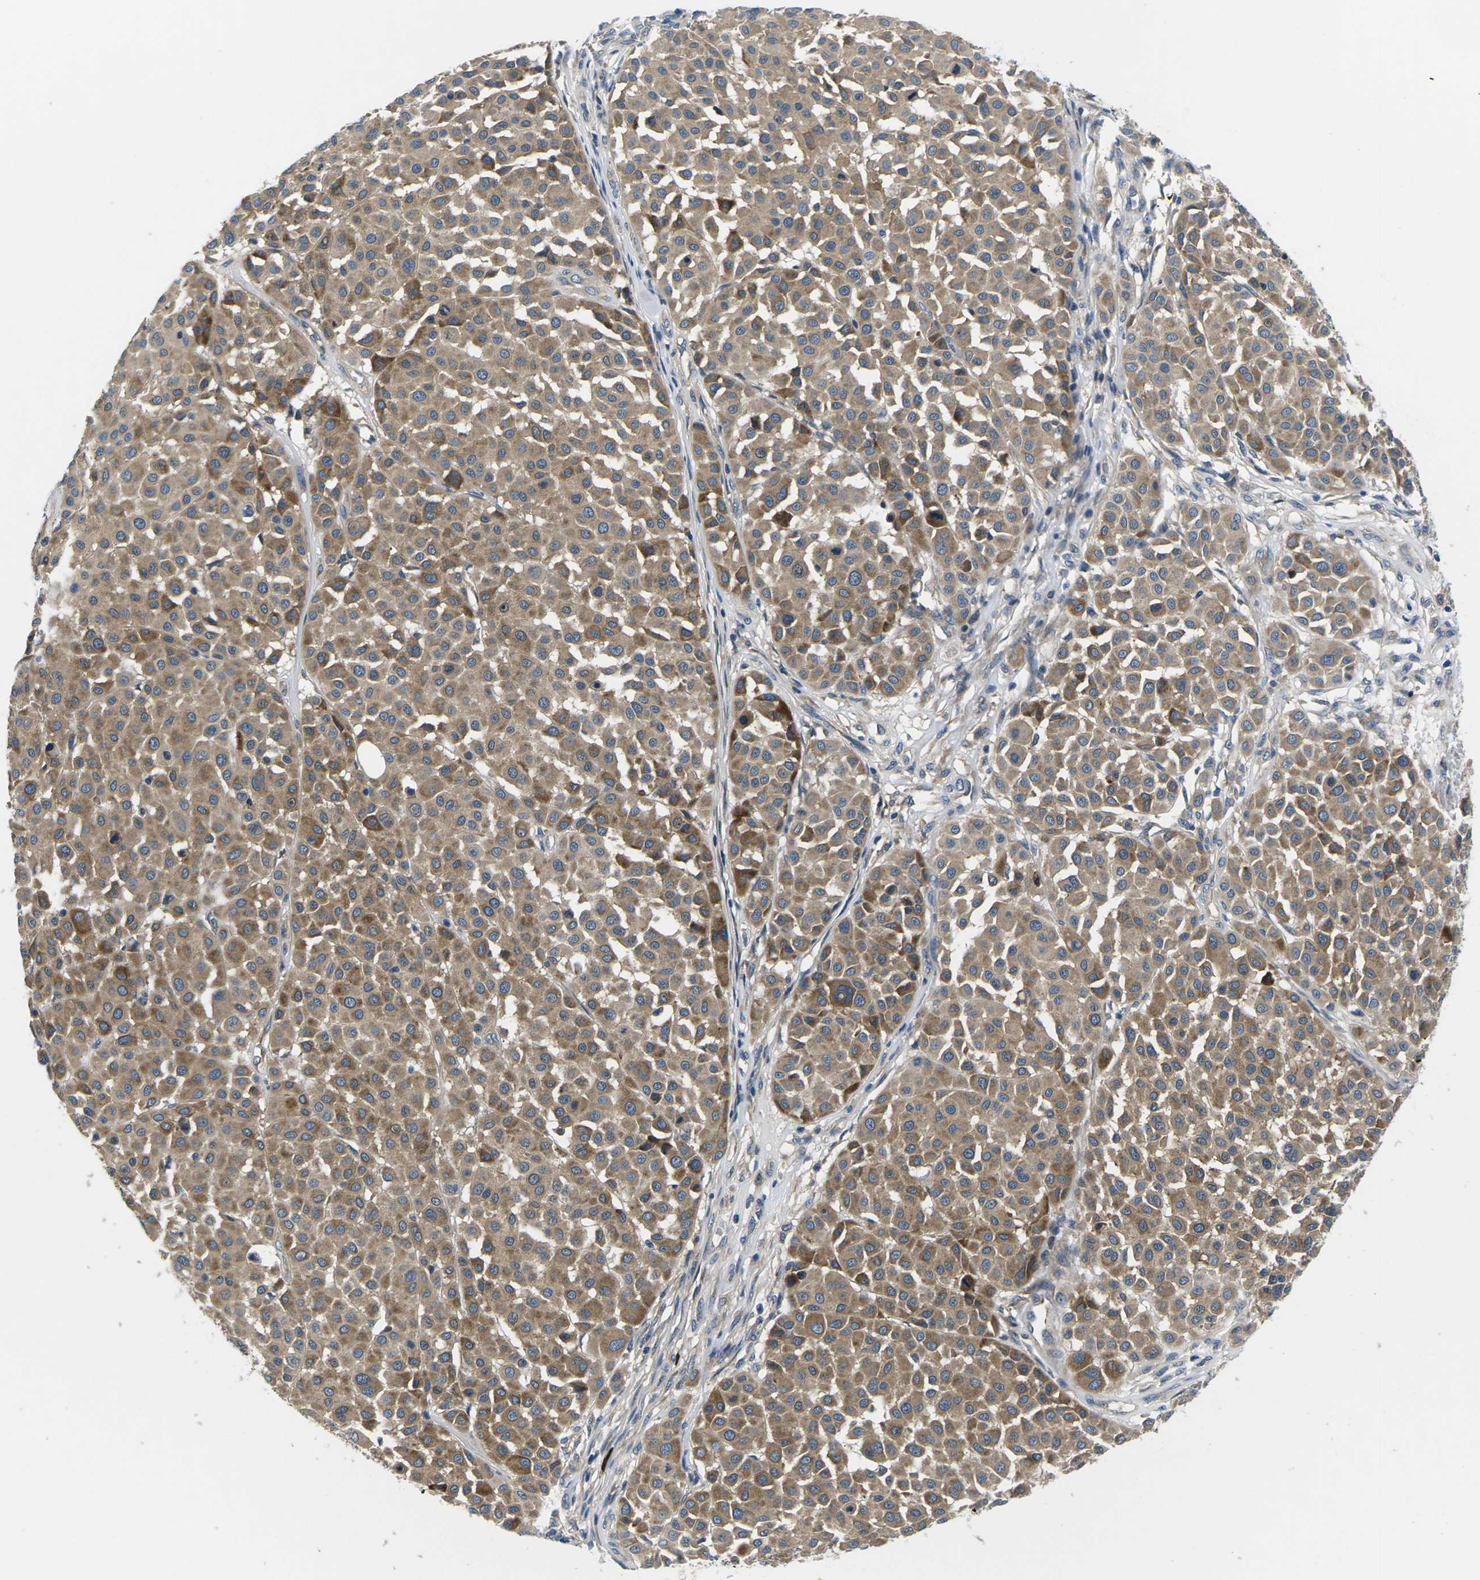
{"staining": {"intensity": "moderate", "quantity": ">75%", "location": "cytoplasmic/membranous"}, "tissue": "melanoma", "cell_type": "Tumor cells", "image_type": "cancer", "snomed": [{"axis": "morphology", "description": "Malignant melanoma, Metastatic site"}, {"axis": "topography", "description": "Soft tissue"}], "caption": "This histopathology image exhibits malignant melanoma (metastatic site) stained with immunohistochemistry to label a protein in brown. The cytoplasmic/membranous of tumor cells show moderate positivity for the protein. Nuclei are counter-stained blue.", "gene": "PLCE1", "patient": {"sex": "male", "age": 41}}